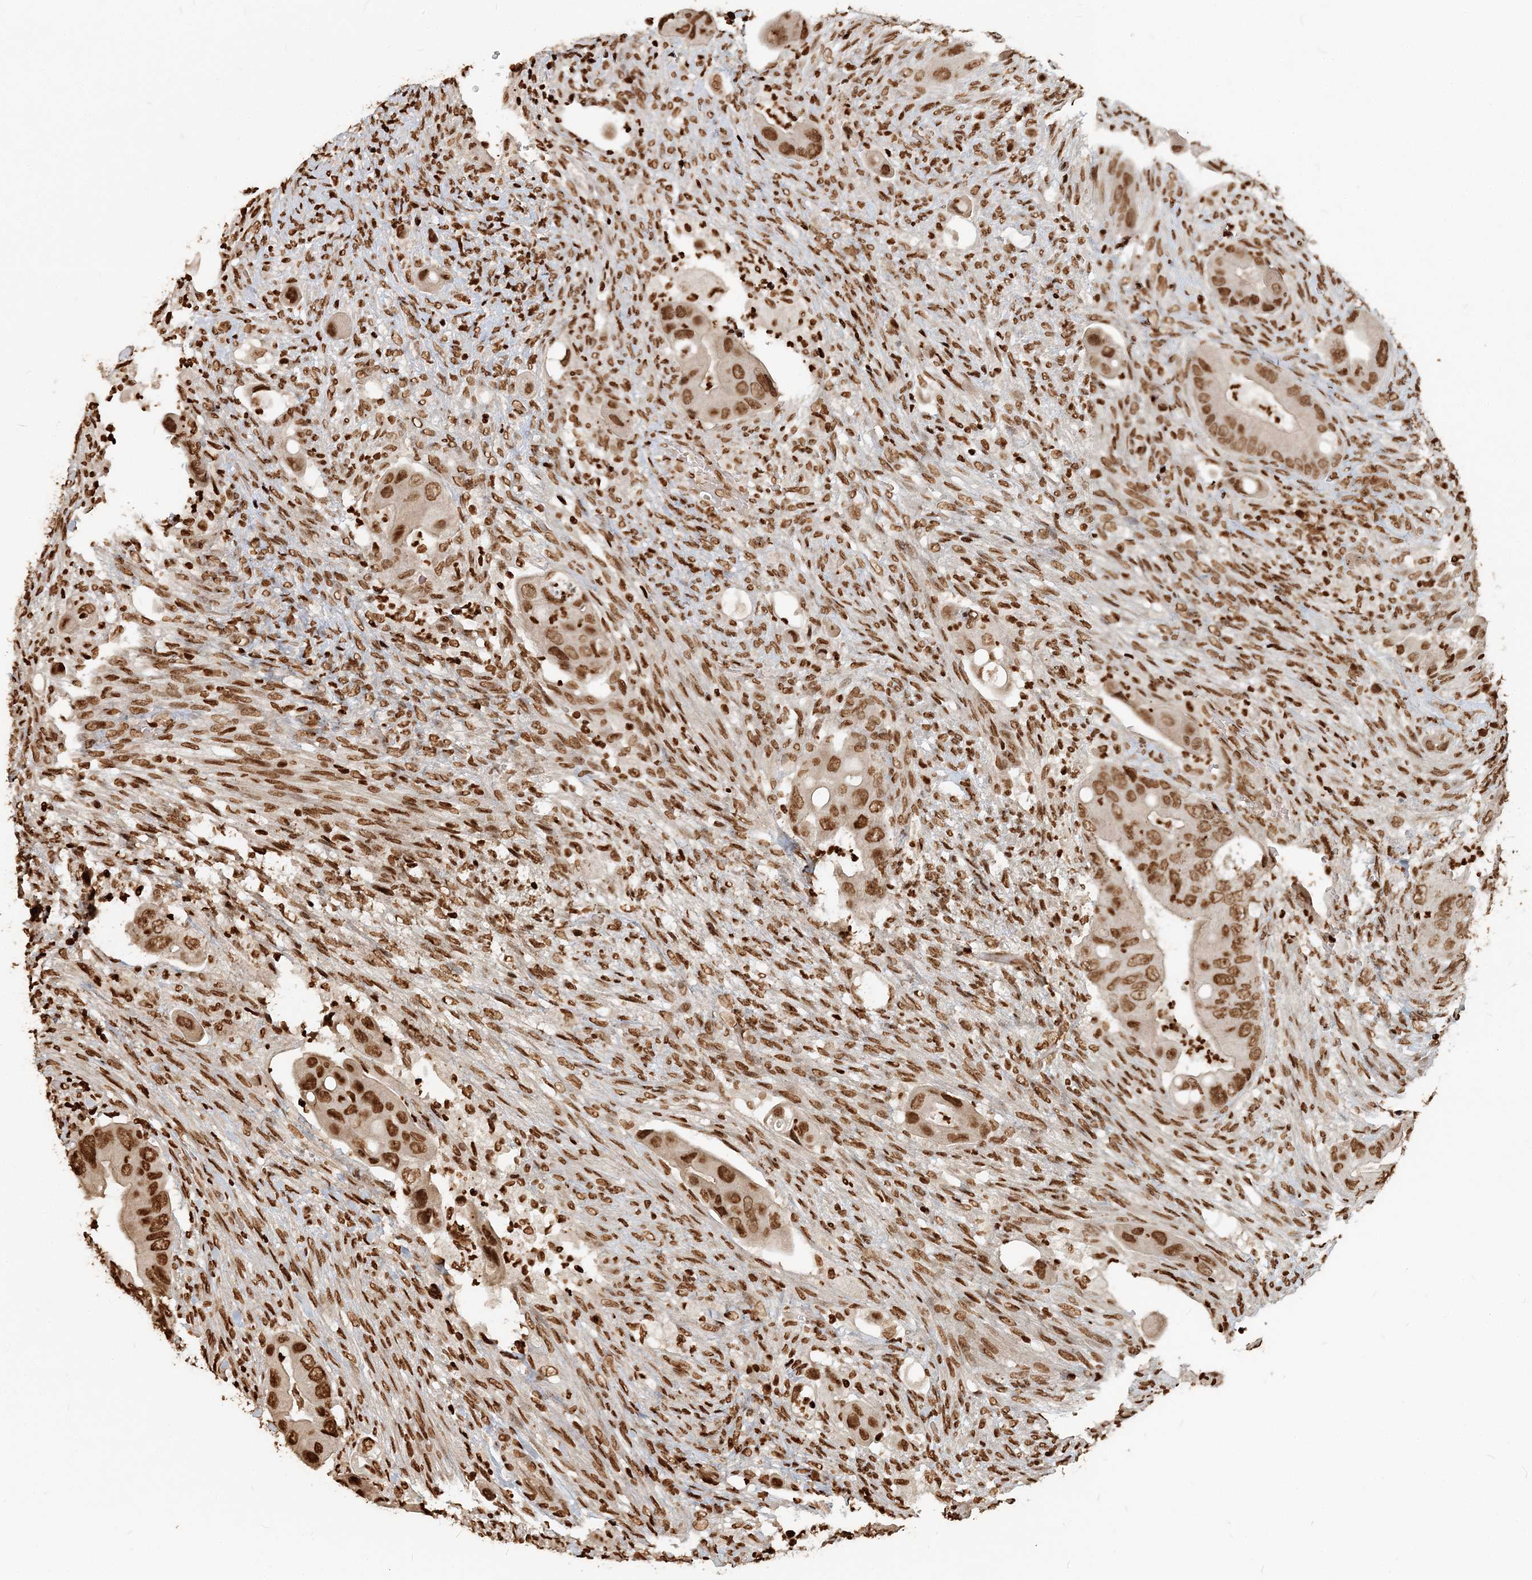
{"staining": {"intensity": "moderate", "quantity": ">75%", "location": "nuclear"}, "tissue": "colorectal cancer", "cell_type": "Tumor cells", "image_type": "cancer", "snomed": [{"axis": "morphology", "description": "Adenocarcinoma, NOS"}, {"axis": "topography", "description": "Rectum"}], "caption": "This is a photomicrograph of IHC staining of colorectal adenocarcinoma, which shows moderate expression in the nuclear of tumor cells.", "gene": "H3-3B", "patient": {"sex": "female", "age": 57}}